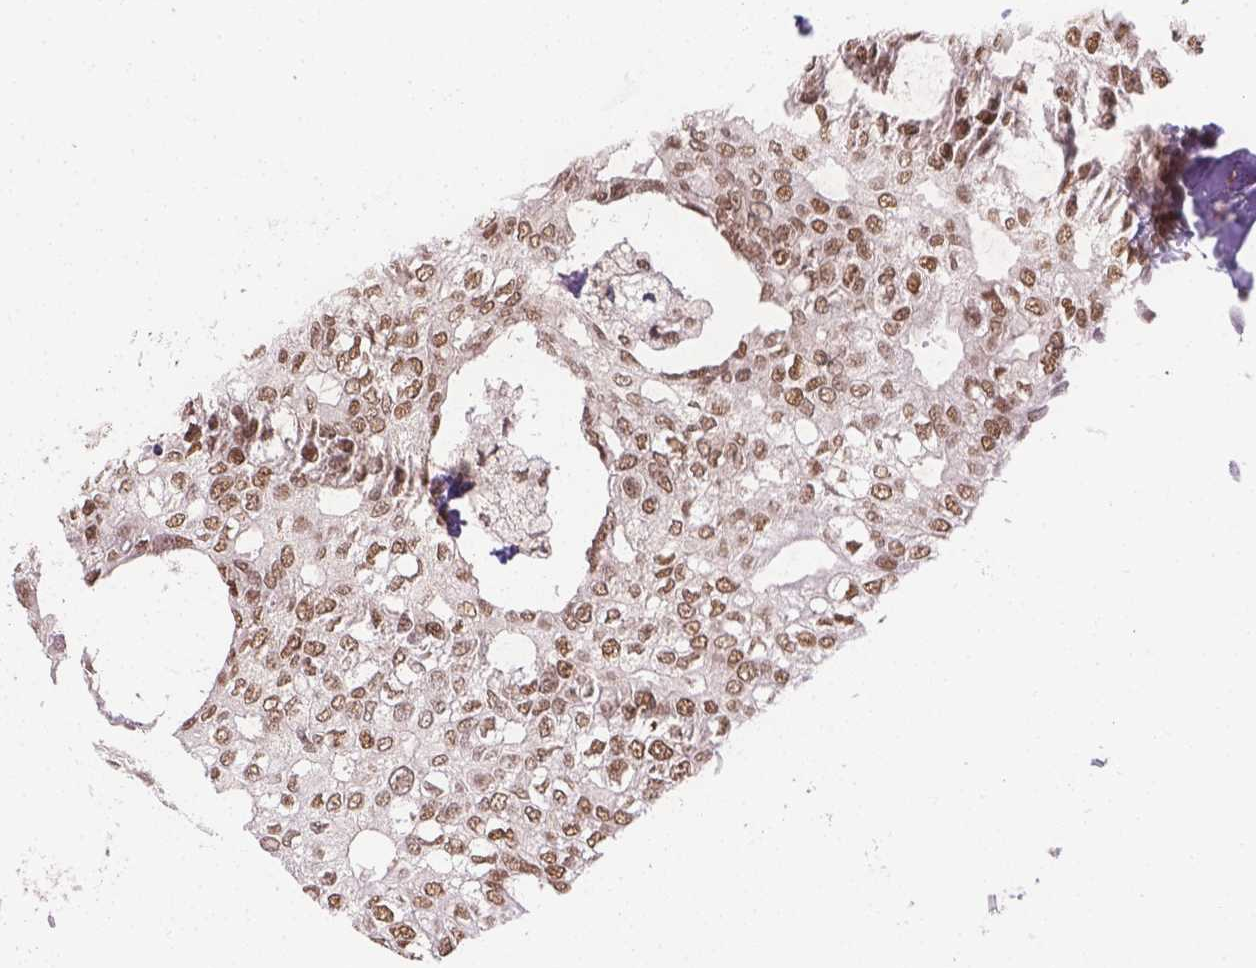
{"staining": {"intensity": "moderate", "quantity": ">75%", "location": "nuclear"}, "tissue": "breast cancer", "cell_type": "Tumor cells", "image_type": "cancer", "snomed": [{"axis": "morphology", "description": "Duct carcinoma"}, {"axis": "topography", "description": "Breast"}], "caption": "IHC photomicrograph of human breast cancer (infiltrating ductal carcinoma) stained for a protein (brown), which exhibits medium levels of moderate nuclear staining in about >75% of tumor cells.", "gene": "FANCE", "patient": {"sex": "female", "age": 40}}